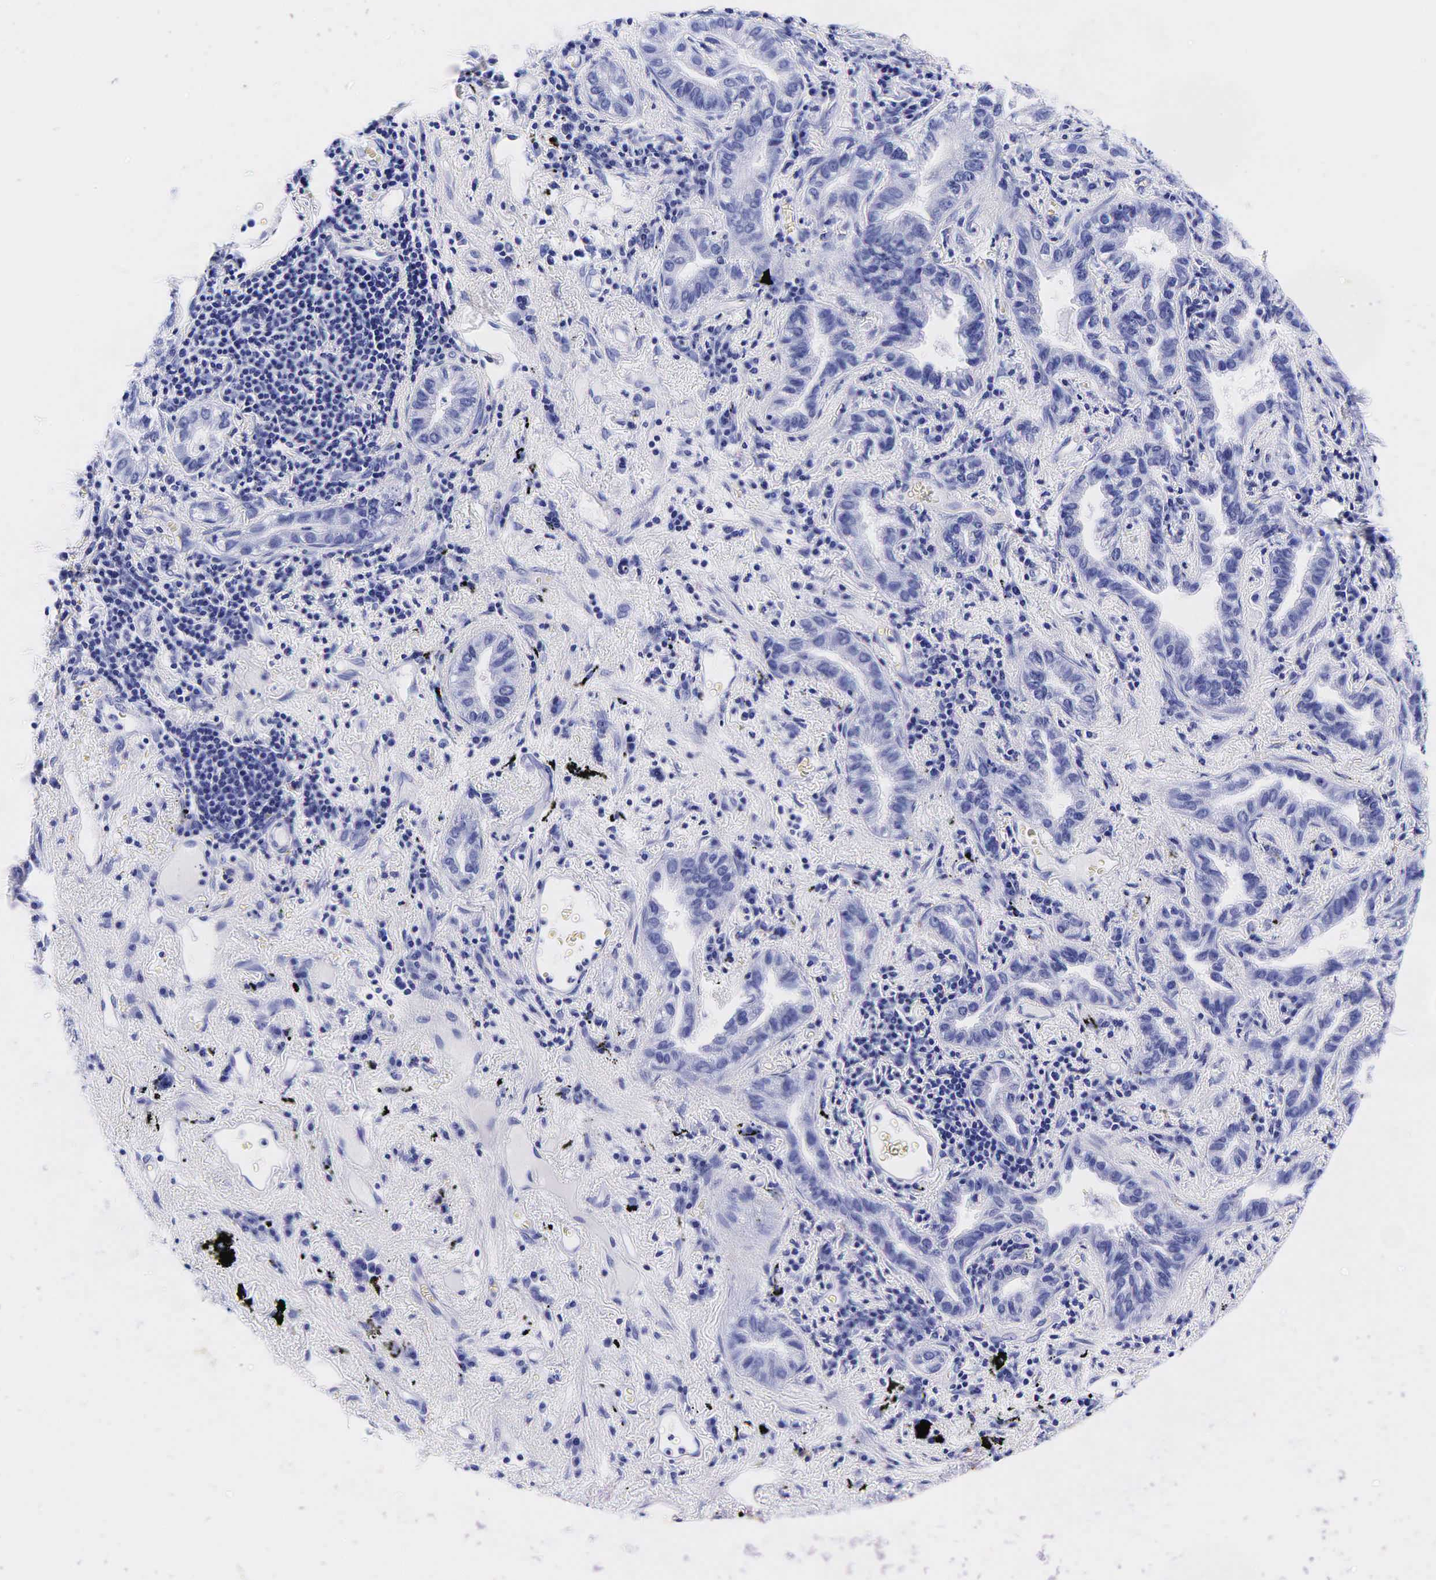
{"staining": {"intensity": "negative", "quantity": "none", "location": "none"}, "tissue": "lung cancer", "cell_type": "Tumor cells", "image_type": "cancer", "snomed": [{"axis": "morphology", "description": "Adenocarcinoma, NOS"}, {"axis": "topography", "description": "Lung"}], "caption": "Adenocarcinoma (lung) was stained to show a protein in brown. There is no significant expression in tumor cells.", "gene": "GCG", "patient": {"sex": "female", "age": 50}}